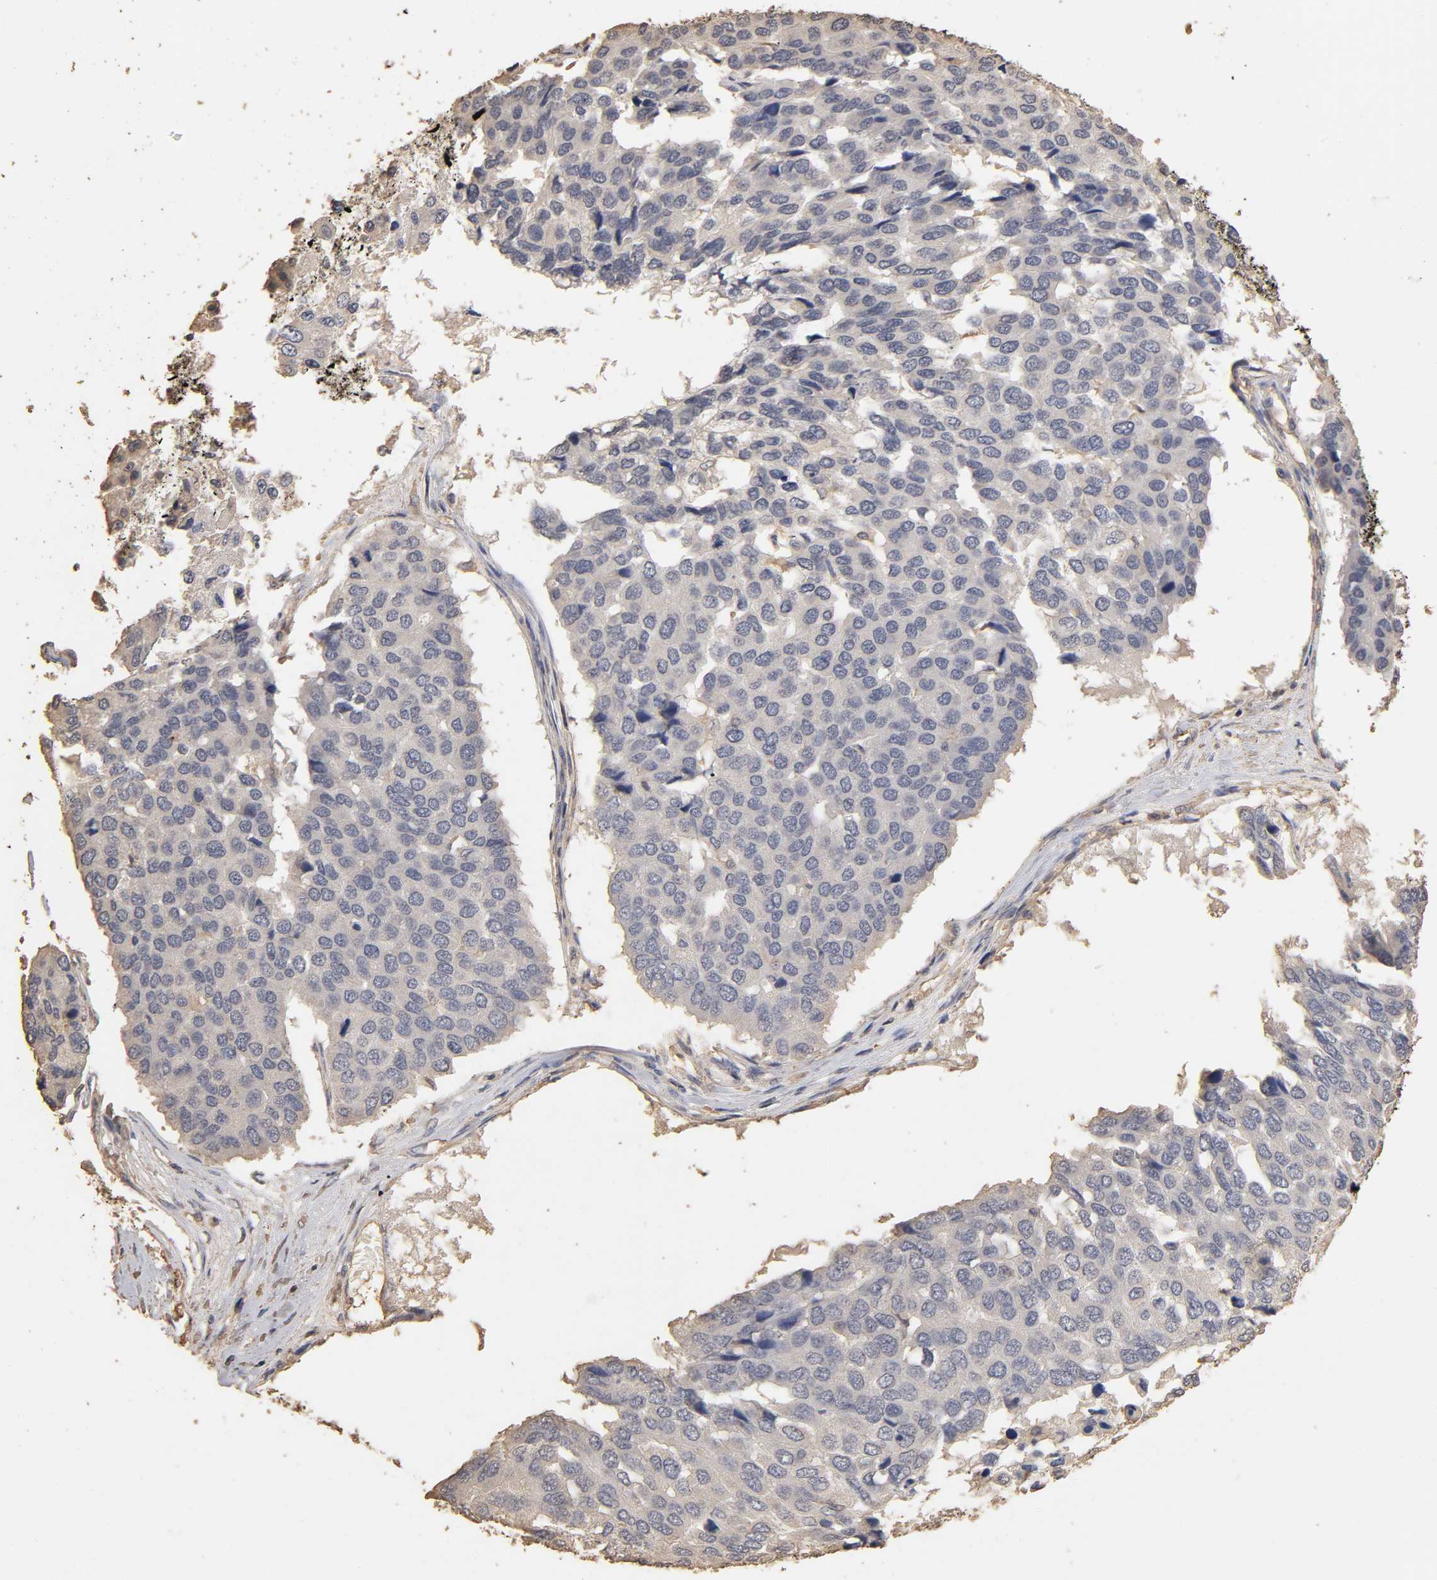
{"staining": {"intensity": "negative", "quantity": "none", "location": "none"}, "tissue": "pancreatic cancer", "cell_type": "Tumor cells", "image_type": "cancer", "snomed": [{"axis": "morphology", "description": "Adenocarcinoma, NOS"}, {"axis": "topography", "description": "Pancreas"}], "caption": "There is no significant staining in tumor cells of adenocarcinoma (pancreatic).", "gene": "VSIG4", "patient": {"sex": "male", "age": 50}}